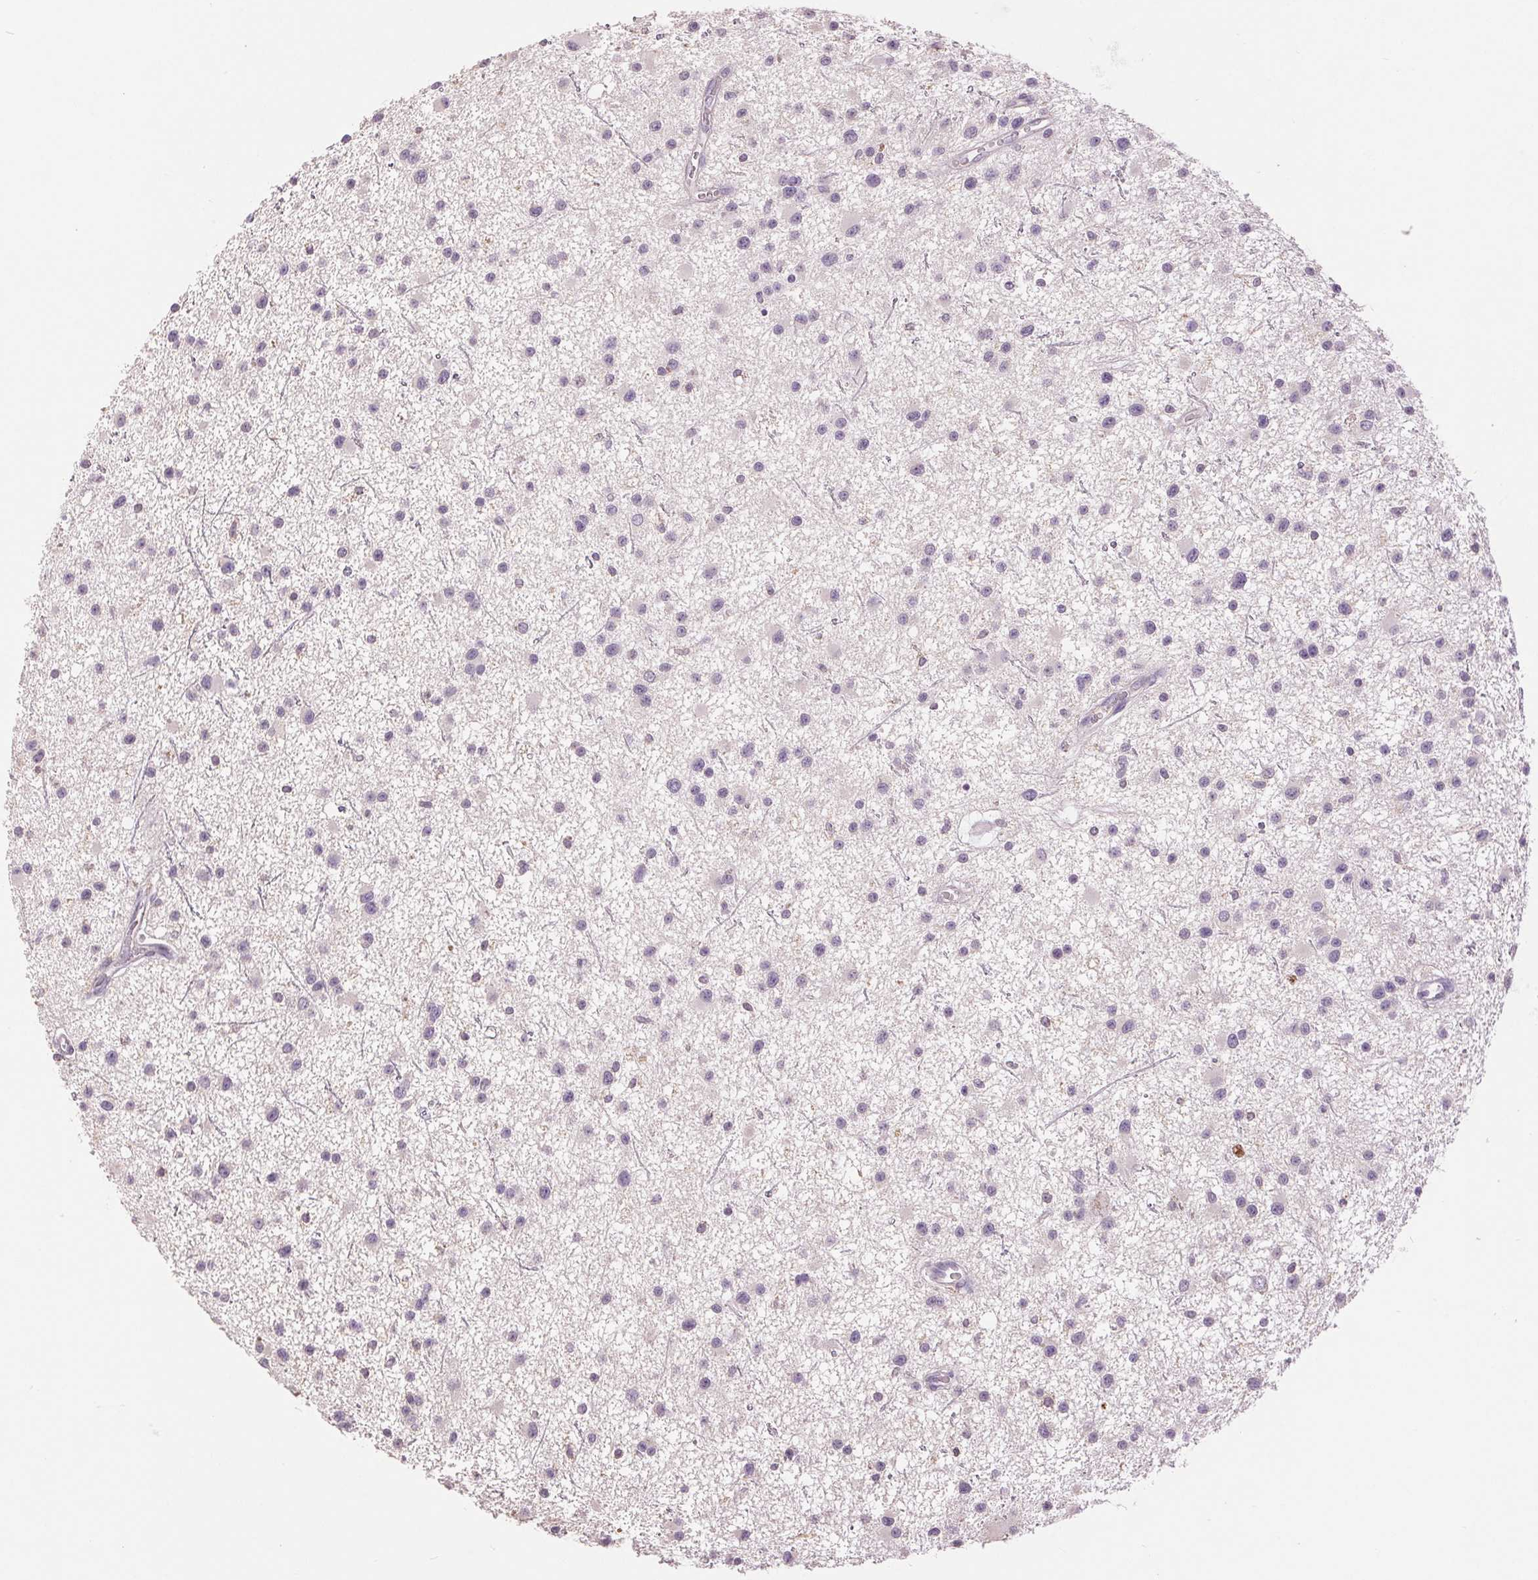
{"staining": {"intensity": "negative", "quantity": "none", "location": "none"}, "tissue": "glioma", "cell_type": "Tumor cells", "image_type": "cancer", "snomed": [{"axis": "morphology", "description": "Glioma, malignant, Low grade"}, {"axis": "topography", "description": "Brain"}], "caption": "A photomicrograph of glioma stained for a protein shows no brown staining in tumor cells.", "gene": "FXYD4", "patient": {"sex": "male", "age": 43}}